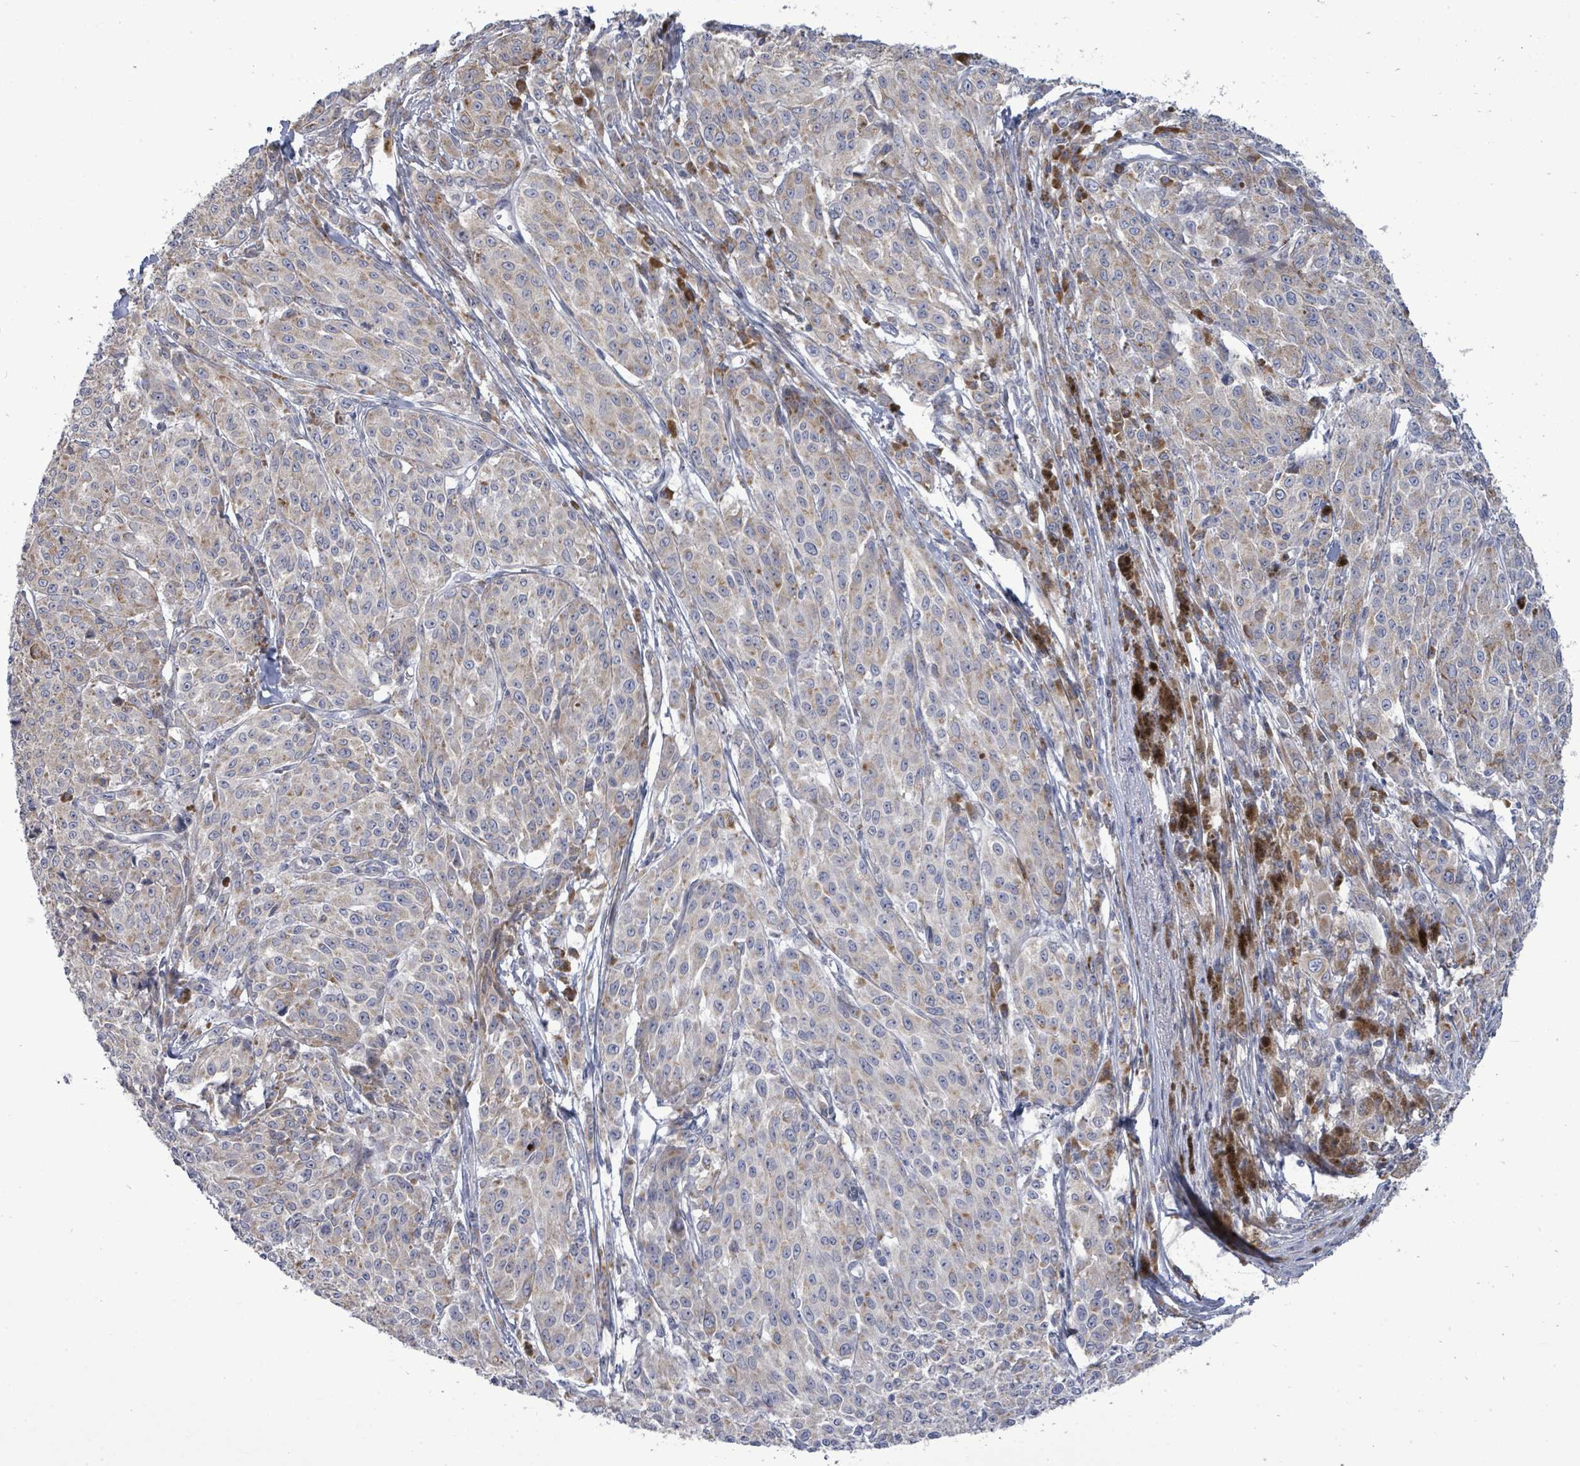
{"staining": {"intensity": "weak", "quantity": "<25%", "location": "cytoplasmic/membranous"}, "tissue": "melanoma", "cell_type": "Tumor cells", "image_type": "cancer", "snomed": [{"axis": "morphology", "description": "Malignant melanoma, NOS"}, {"axis": "topography", "description": "Skin"}], "caption": "Tumor cells show no significant protein positivity in malignant melanoma.", "gene": "SAR1A", "patient": {"sex": "female", "age": 52}}